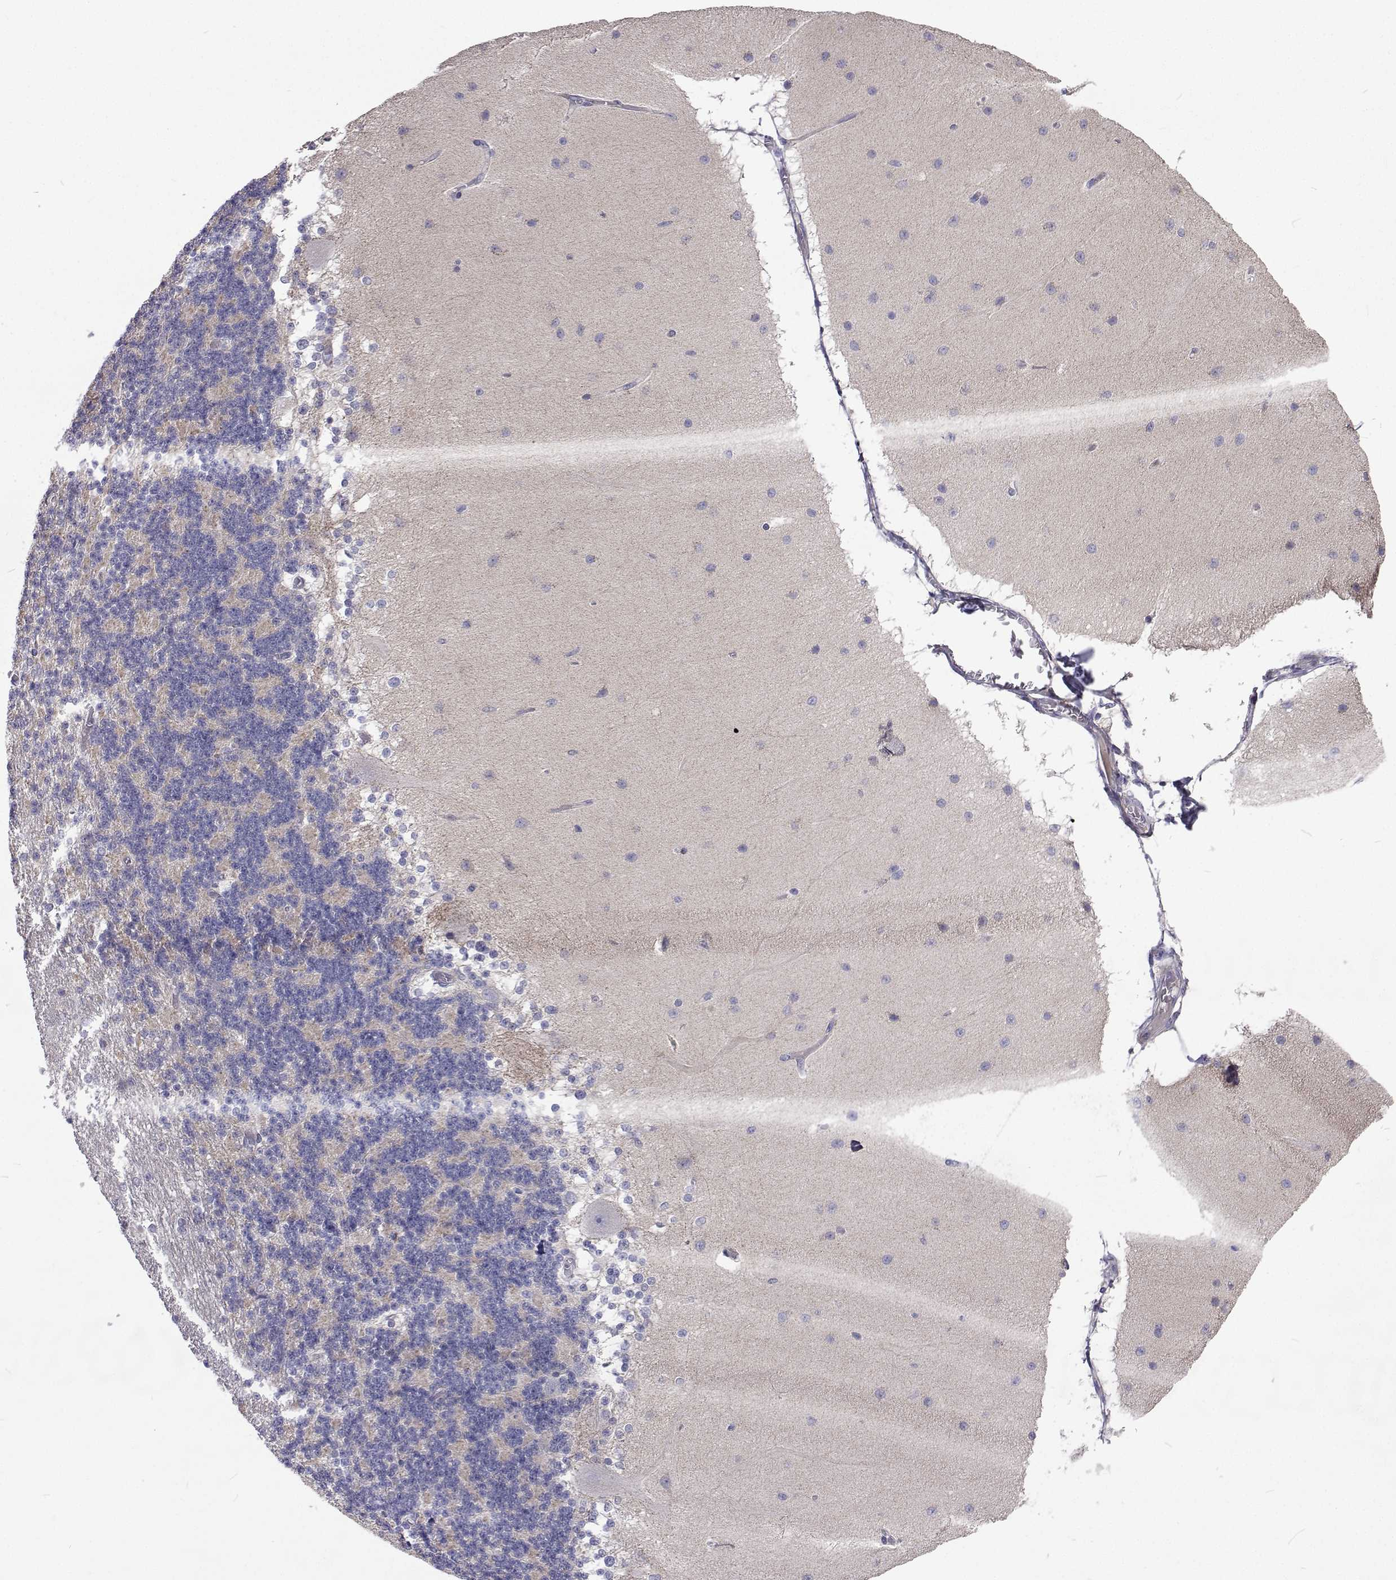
{"staining": {"intensity": "negative", "quantity": "none", "location": "none"}, "tissue": "cerebellum", "cell_type": "Cells in granular layer", "image_type": "normal", "snomed": [{"axis": "morphology", "description": "Normal tissue, NOS"}, {"axis": "topography", "description": "Cerebellum"}], "caption": "Immunohistochemistry (IHC) of unremarkable cerebellum reveals no expression in cells in granular layer. Nuclei are stained in blue.", "gene": "NPR3", "patient": {"sex": "female", "age": 54}}